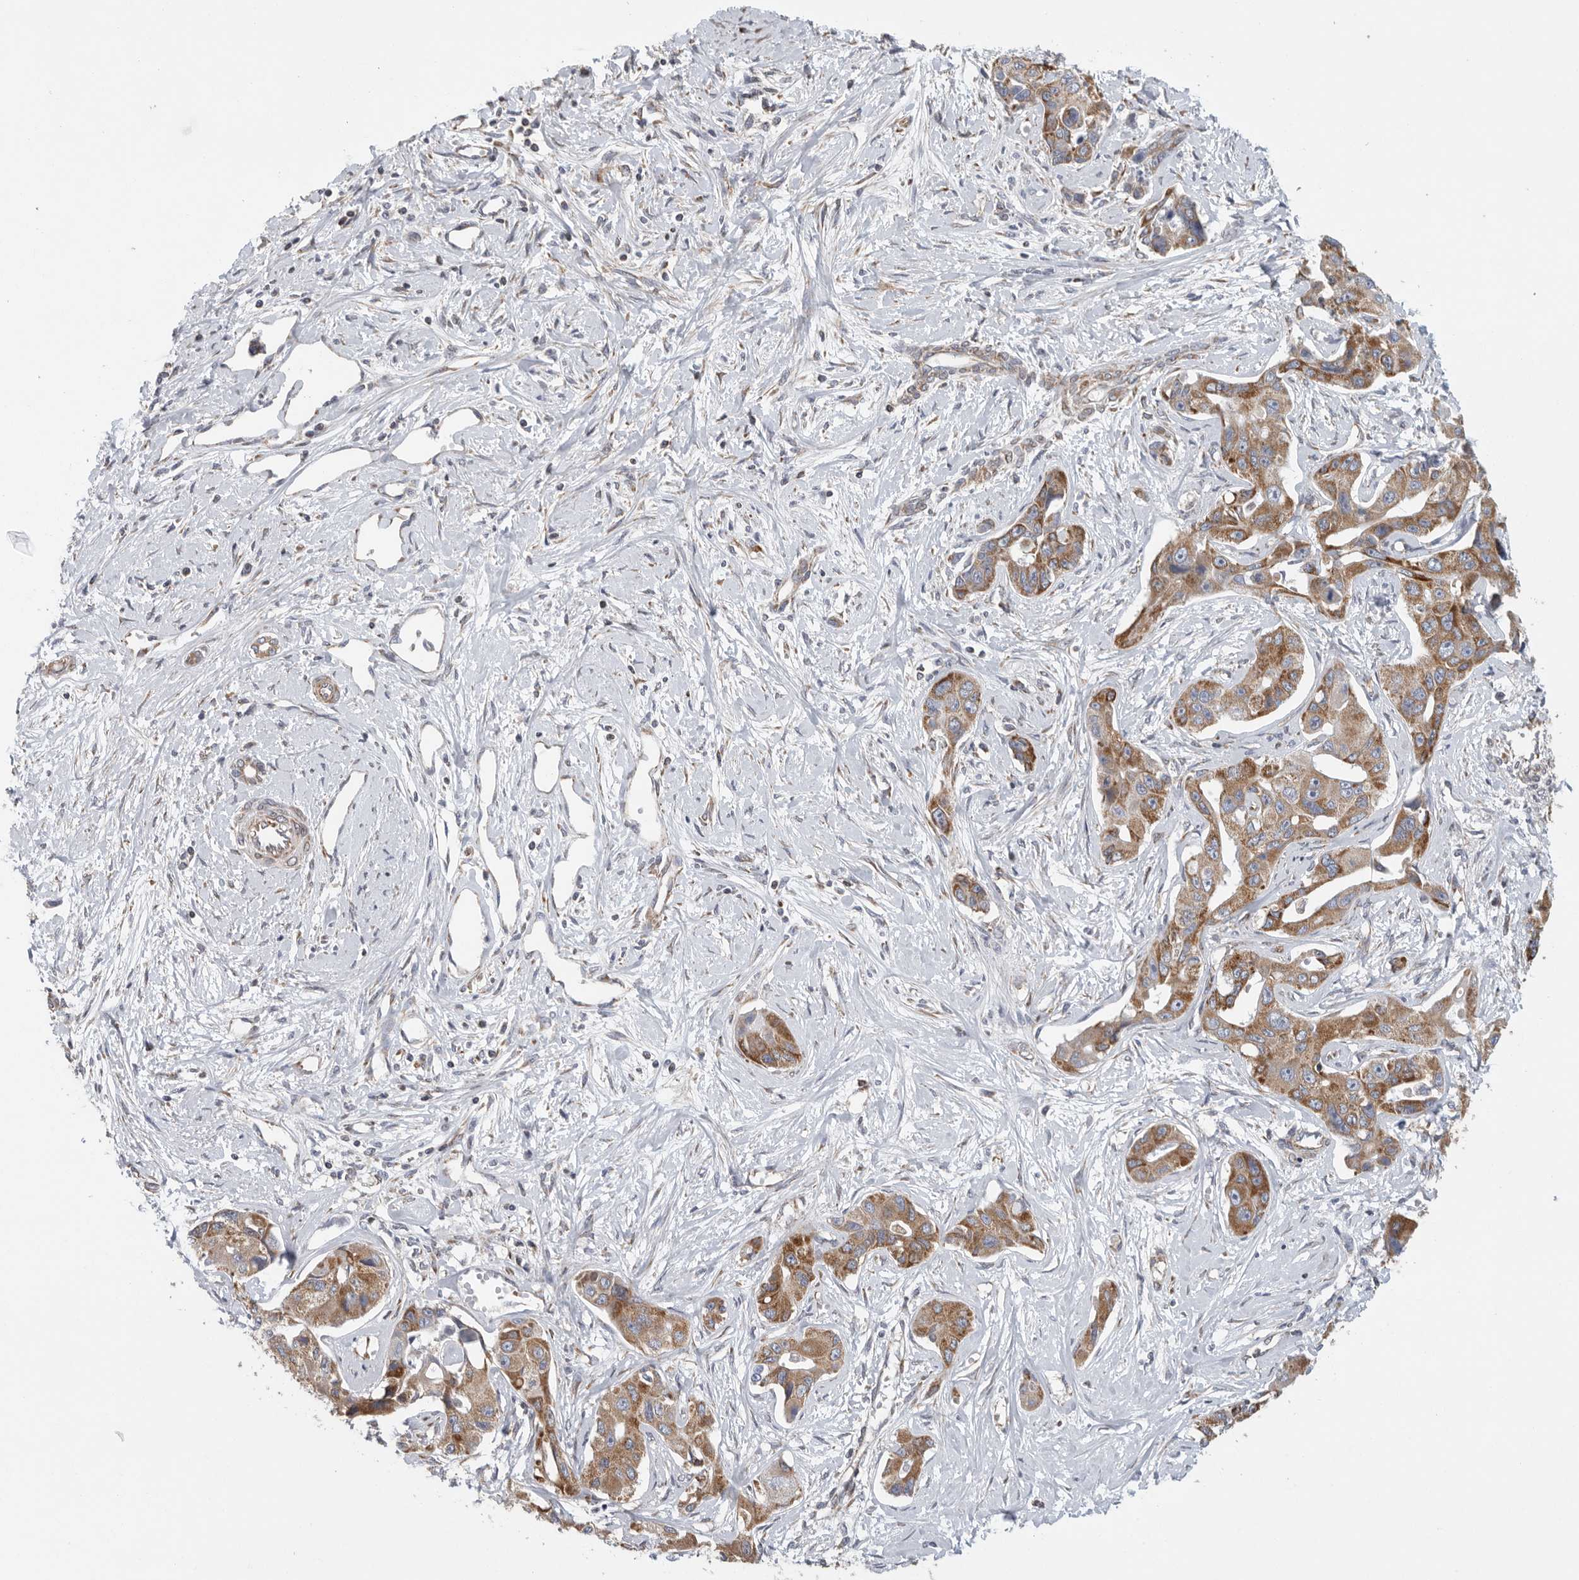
{"staining": {"intensity": "moderate", "quantity": ">75%", "location": "cytoplasmic/membranous"}, "tissue": "liver cancer", "cell_type": "Tumor cells", "image_type": "cancer", "snomed": [{"axis": "morphology", "description": "Cholangiocarcinoma"}, {"axis": "topography", "description": "Liver"}], "caption": "Tumor cells exhibit medium levels of moderate cytoplasmic/membranous expression in approximately >75% of cells in liver cancer (cholangiocarcinoma).", "gene": "FKBP8", "patient": {"sex": "male", "age": 59}}